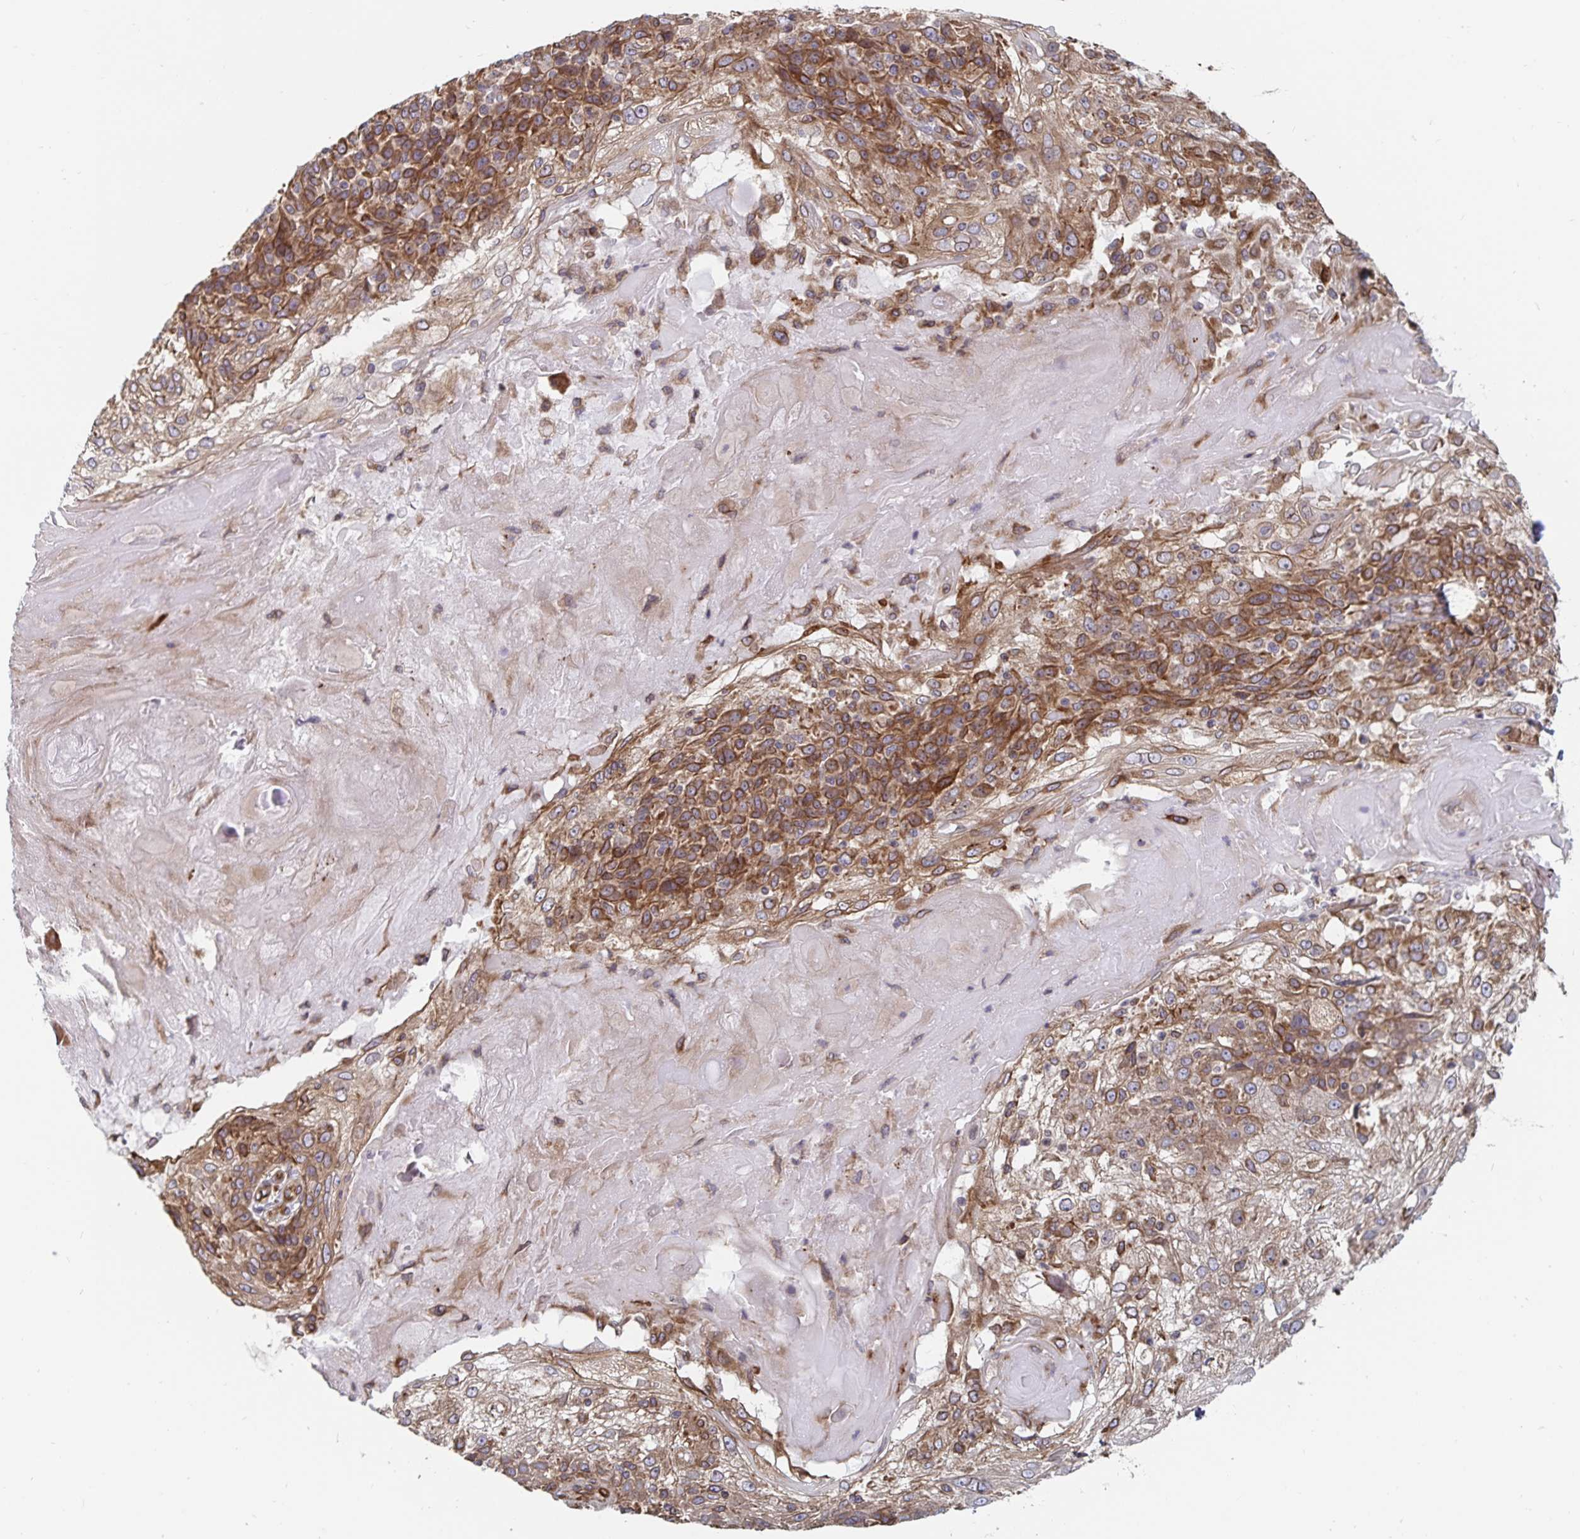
{"staining": {"intensity": "moderate", "quantity": ">75%", "location": "cytoplasmic/membranous"}, "tissue": "skin cancer", "cell_type": "Tumor cells", "image_type": "cancer", "snomed": [{"axis": "morphology", "description": "Normal tissue, NOS"}, {"axis": "morphology", "description": "Squamous cell carcinoma, NOS"}, {"axis": "topography", "description": "Skin"}], "caption": "Immunohistochemistry (DAB (3,3'-diaminobenzidine)) staining of human skin cancer exhibits moderate cytoplasmic/membranous protein expression in about >75% of tumor cells. (DAB (3,3'-diaminobenzidine) = brown stain, brightfield microscopy at high magnification).", "gene": "BCAP29", "patient": {"sex": "female", "age": 83}}